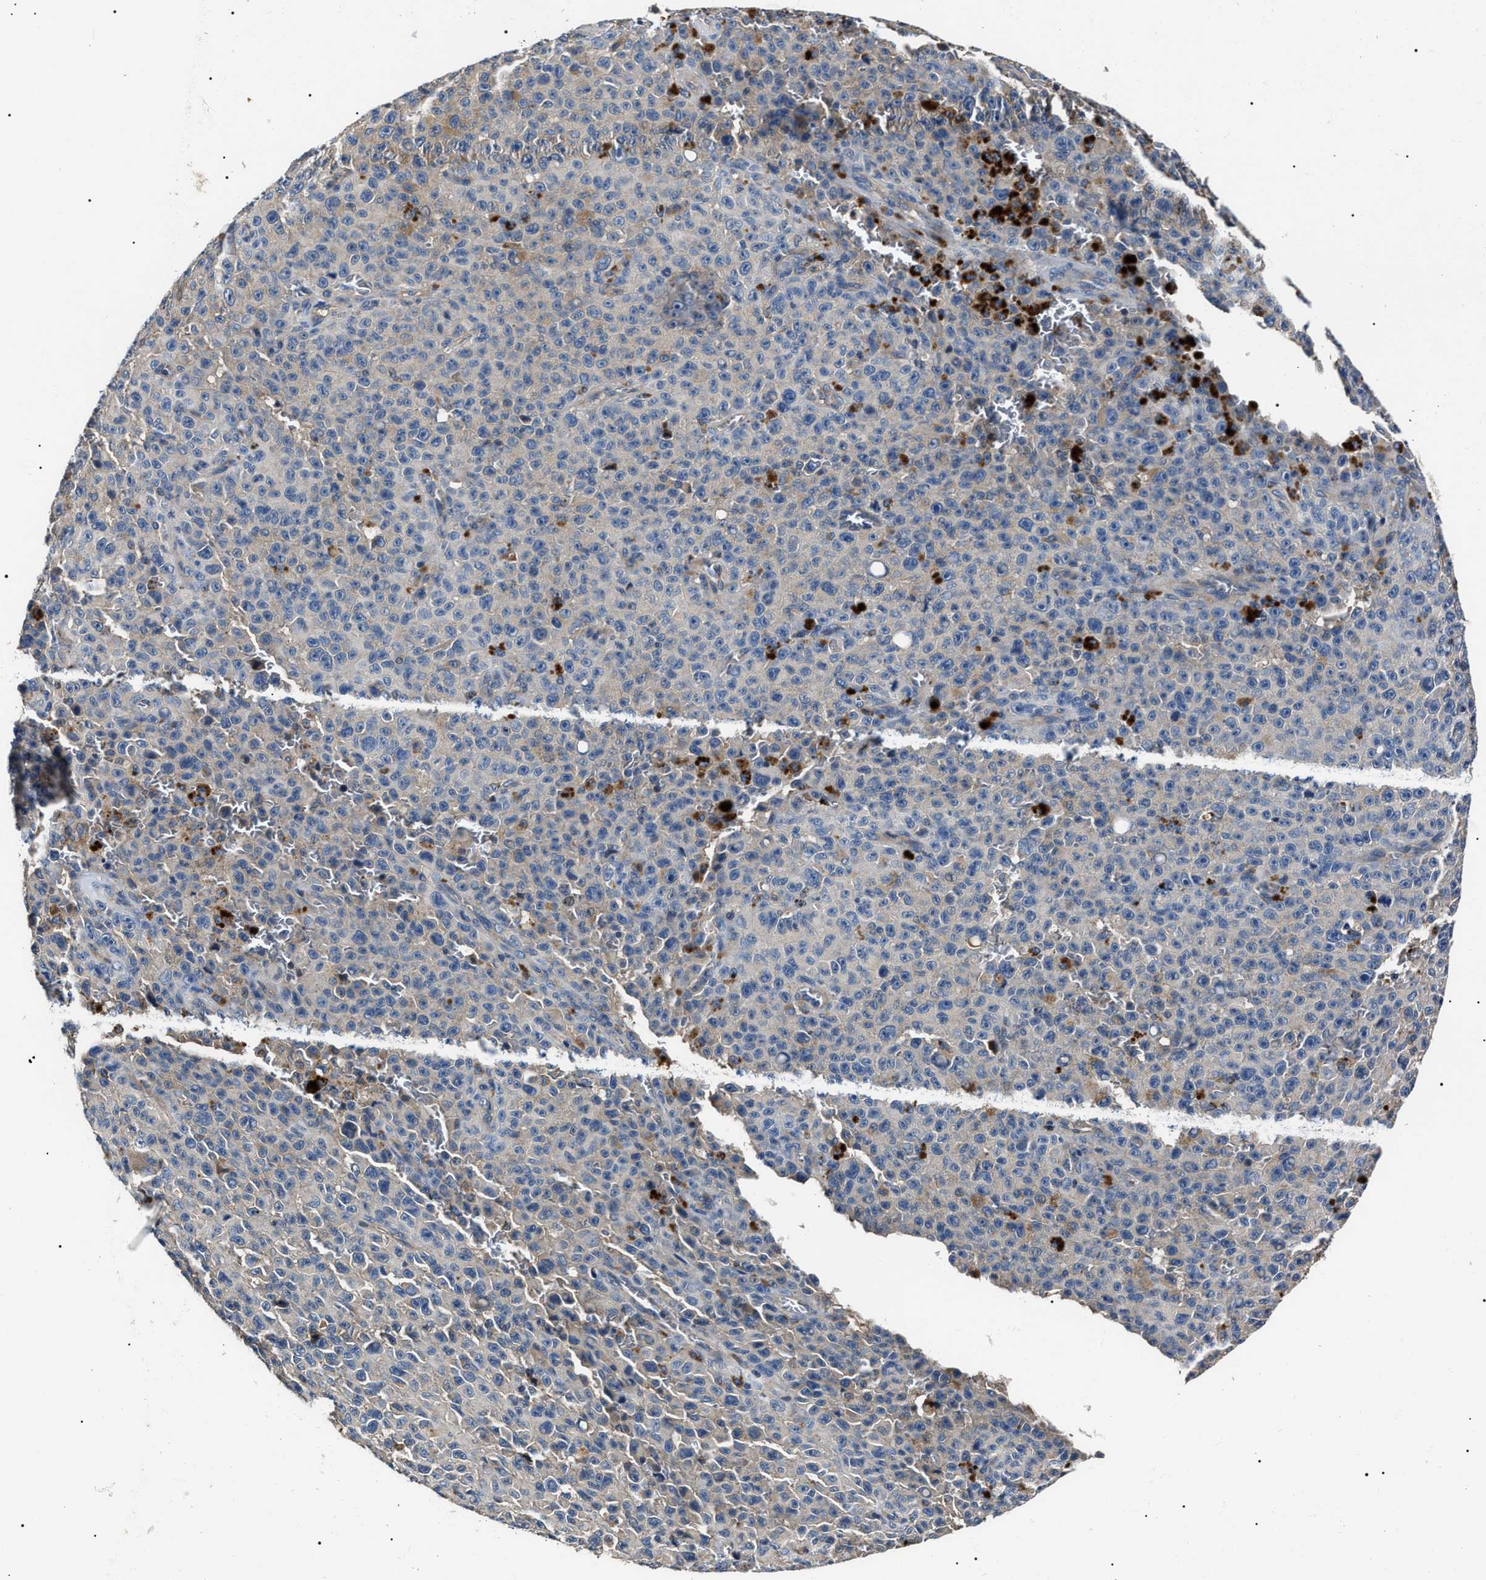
{"staining": {"intensity": "negative", "quantity": "none", "location": "none"}, "tissue": "melanoma", "cell_type": "Tumor cells", "image_type": "cancer", "snomed": [{"axis": "morphology", "description": "Malignant melanoma, NOS"}, {"axis": "topography", "description": "Skin"}], "caption": "Tumor cells are negative for protein expression in human melanoma. (DAB immunohistochemistry, high magnification).", "gene": "IFT81", "patient": {"sex": "female", "age": 82}}